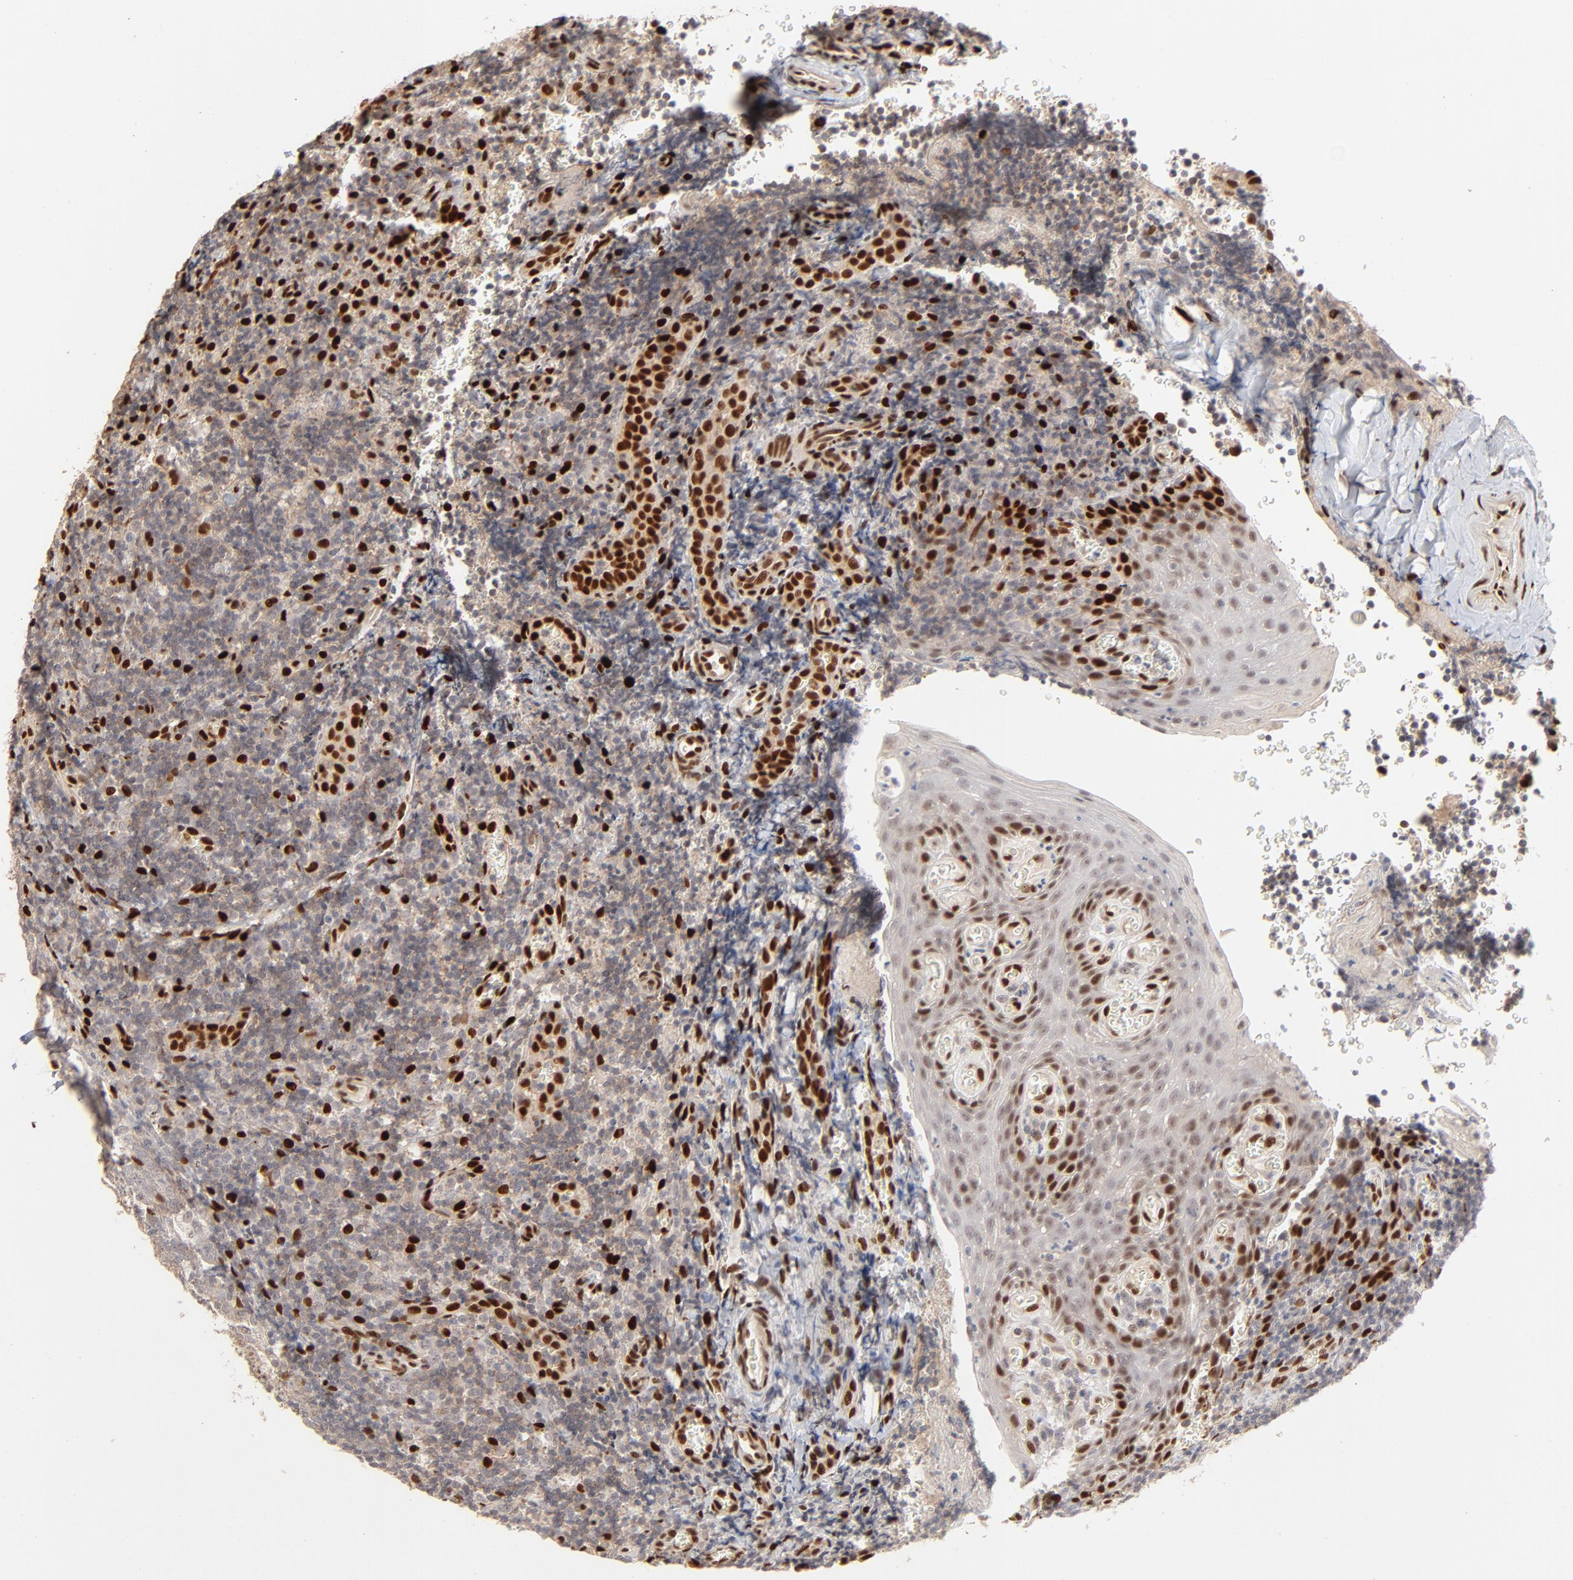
{"staining": {"intensity": "strong", "quantity": "<25%", "location": "nuclear"}, "tissue": "tonsil", "cell_type": "Germinal center cells", "image_type": "normal", "snomed": [{"axis": "morphology", "description": "Normal tissue, NOS"}, {"axis": "topography", "description": "Tonsil"}], "caption": "A medium amount of strong nuclear expression is identified in about <25% of germinal center cells in benign tonsil.", "gene": "NFIB", "patient": {"sex": "male", "age": 20}}